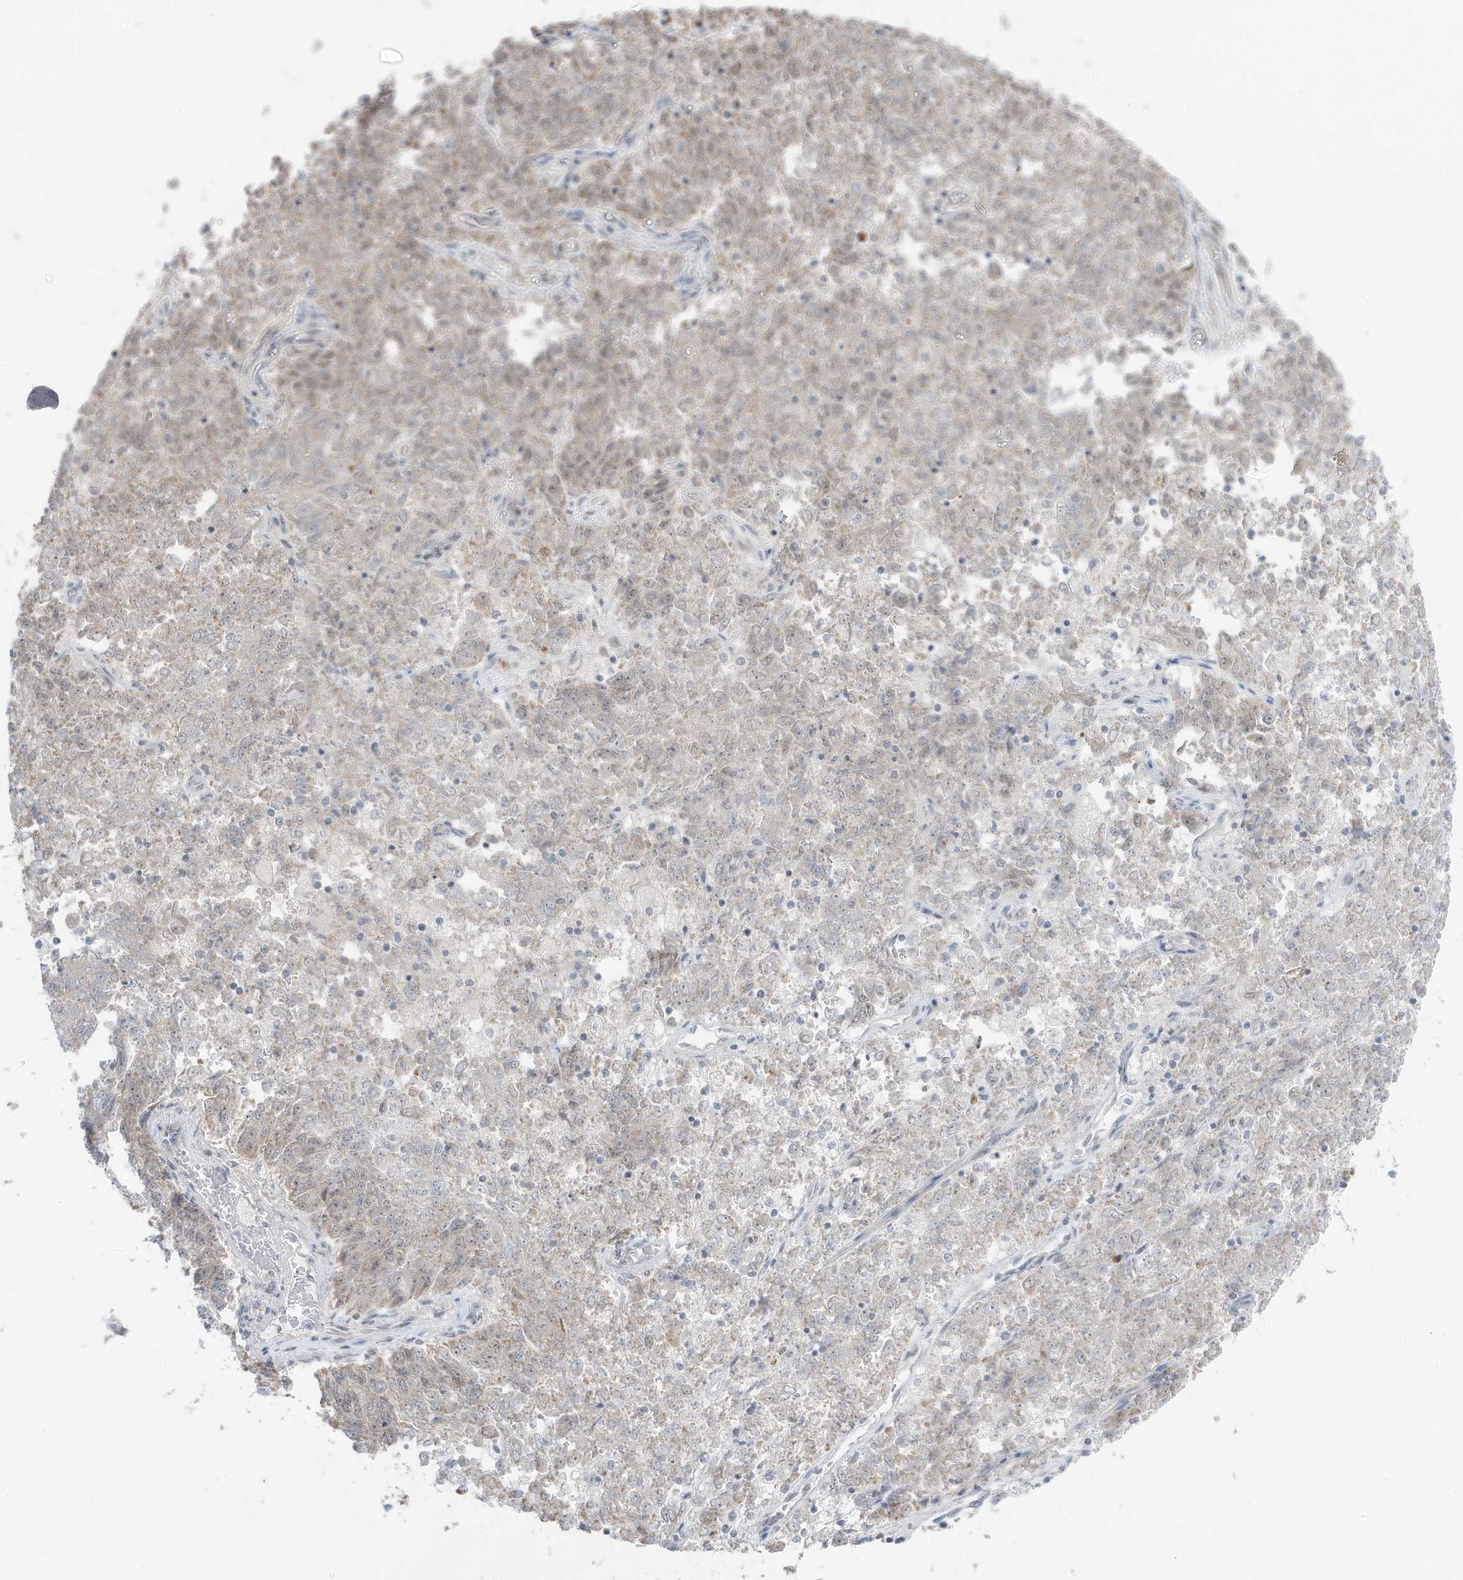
{"staining": {"intensity": "negative", "quantity": "none", "location": "none"}, "tissue": "endometrial cancer", "cell_type": "Tumor cells", "image_type": "cancer", "snomed": [{"axis": "morphology", "description": "Adenocarcinoma, NOS"}, {"axis": "topography", "description": "Endometrium"}], "caption": "The immunohistochemistry (IHC) photomicrograph has no significant staining in tumor cells of endometrial cancer (adenocarcinoma) tissue.", "gene": "TSEN15", "patient": {"sex": "female", "age": 80}}